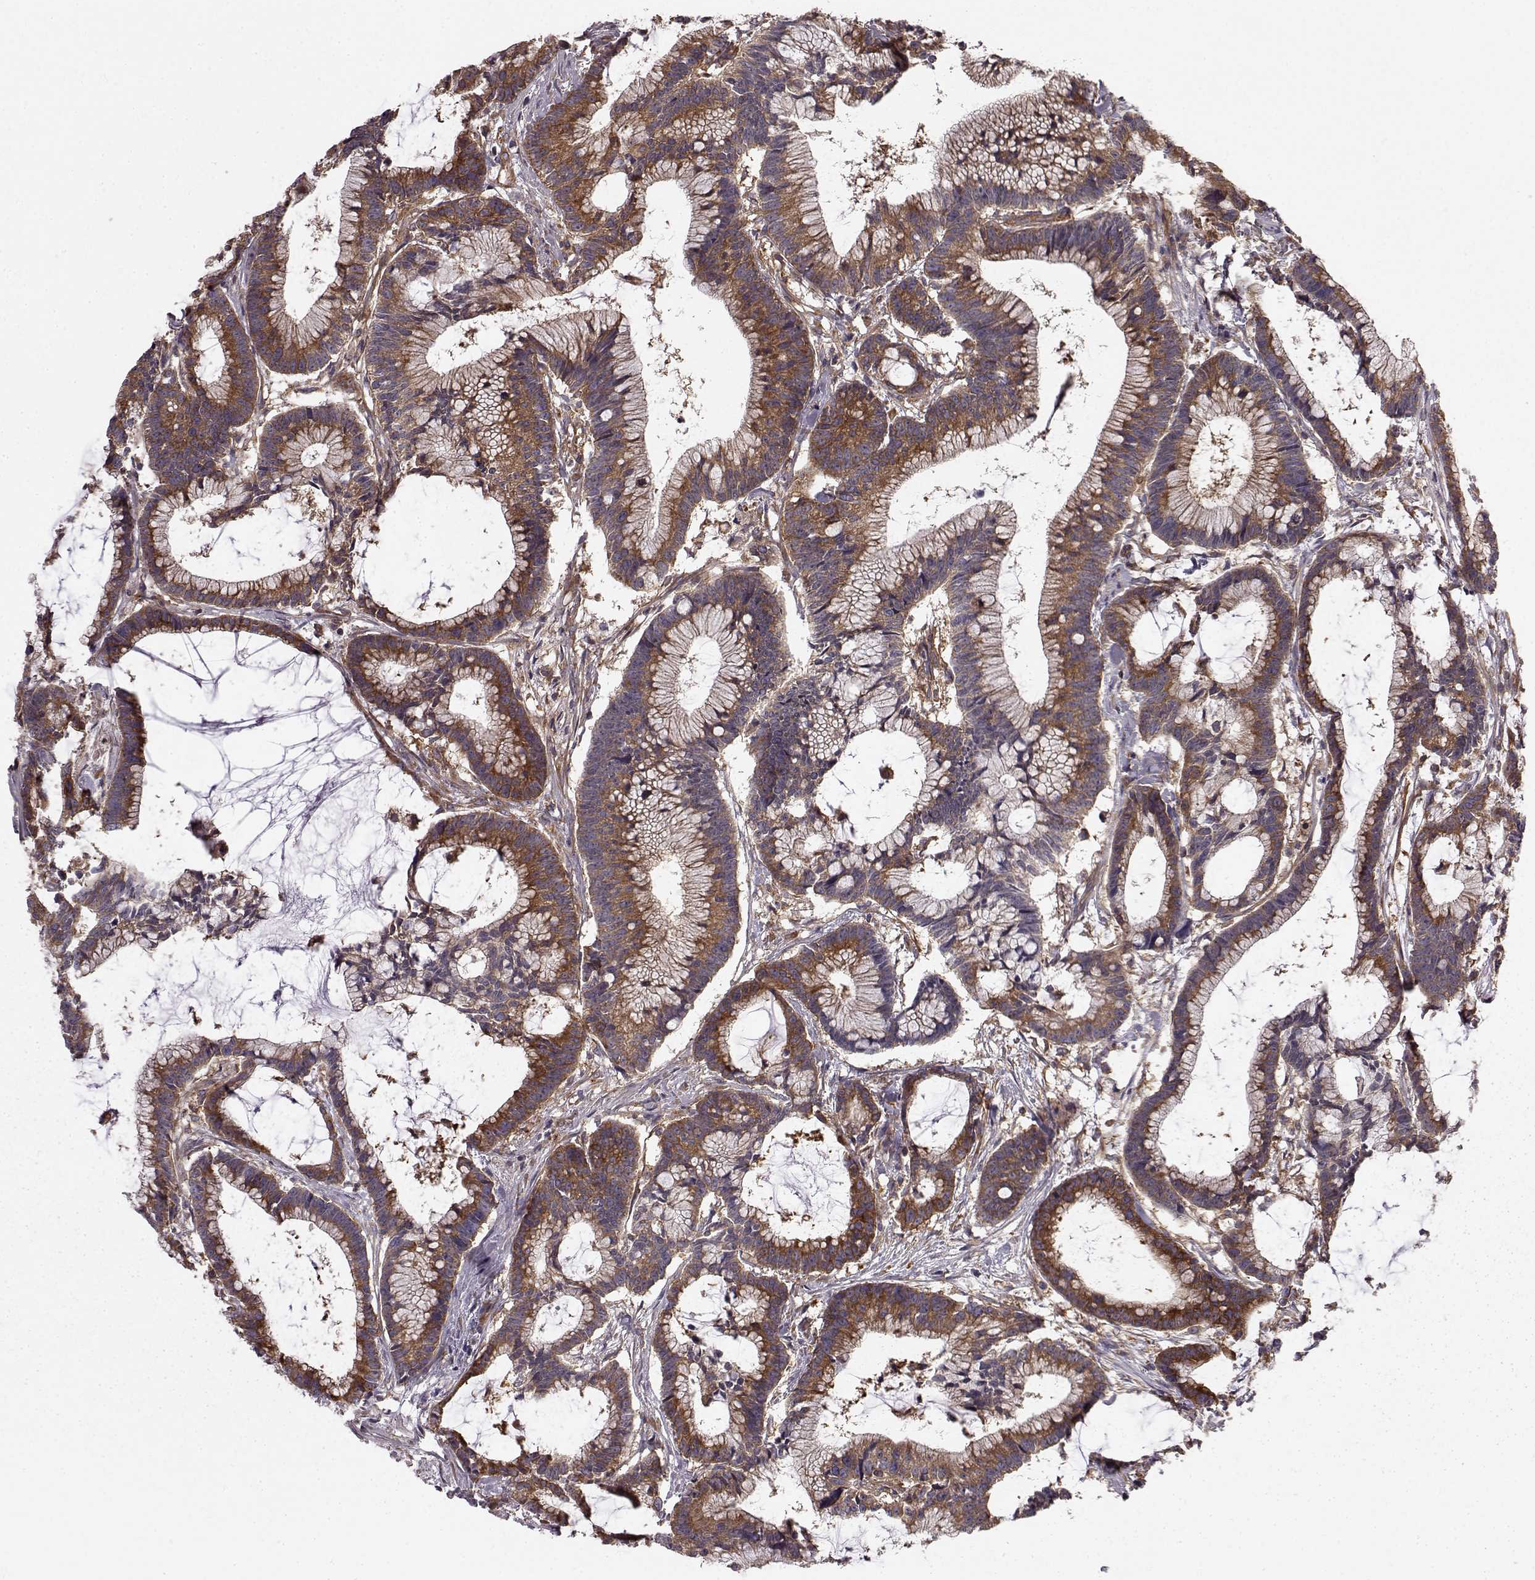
{"staining": {"intensity": "strong", "quantity": "25%-75%", "location": "cytoplasmic/membranous"}, "tissue": "colorectal cancer", "cell_type": "Tumor cells", "image_type": "cancer", "snomed": [{"axis": "morphology", "description": "Adenocarcinoma, NOS"}, {"axis": "topography", "description": "Colon"}], "caption": "IHC (DAB) staining of adenocarcinoma (colorectal) shows strong cytoplasmic/membranous protein staining in approximately 25%-75% of tumor cells.", "gene": "RABGAP1", "patient": {"sex": "female", "age": 78}}